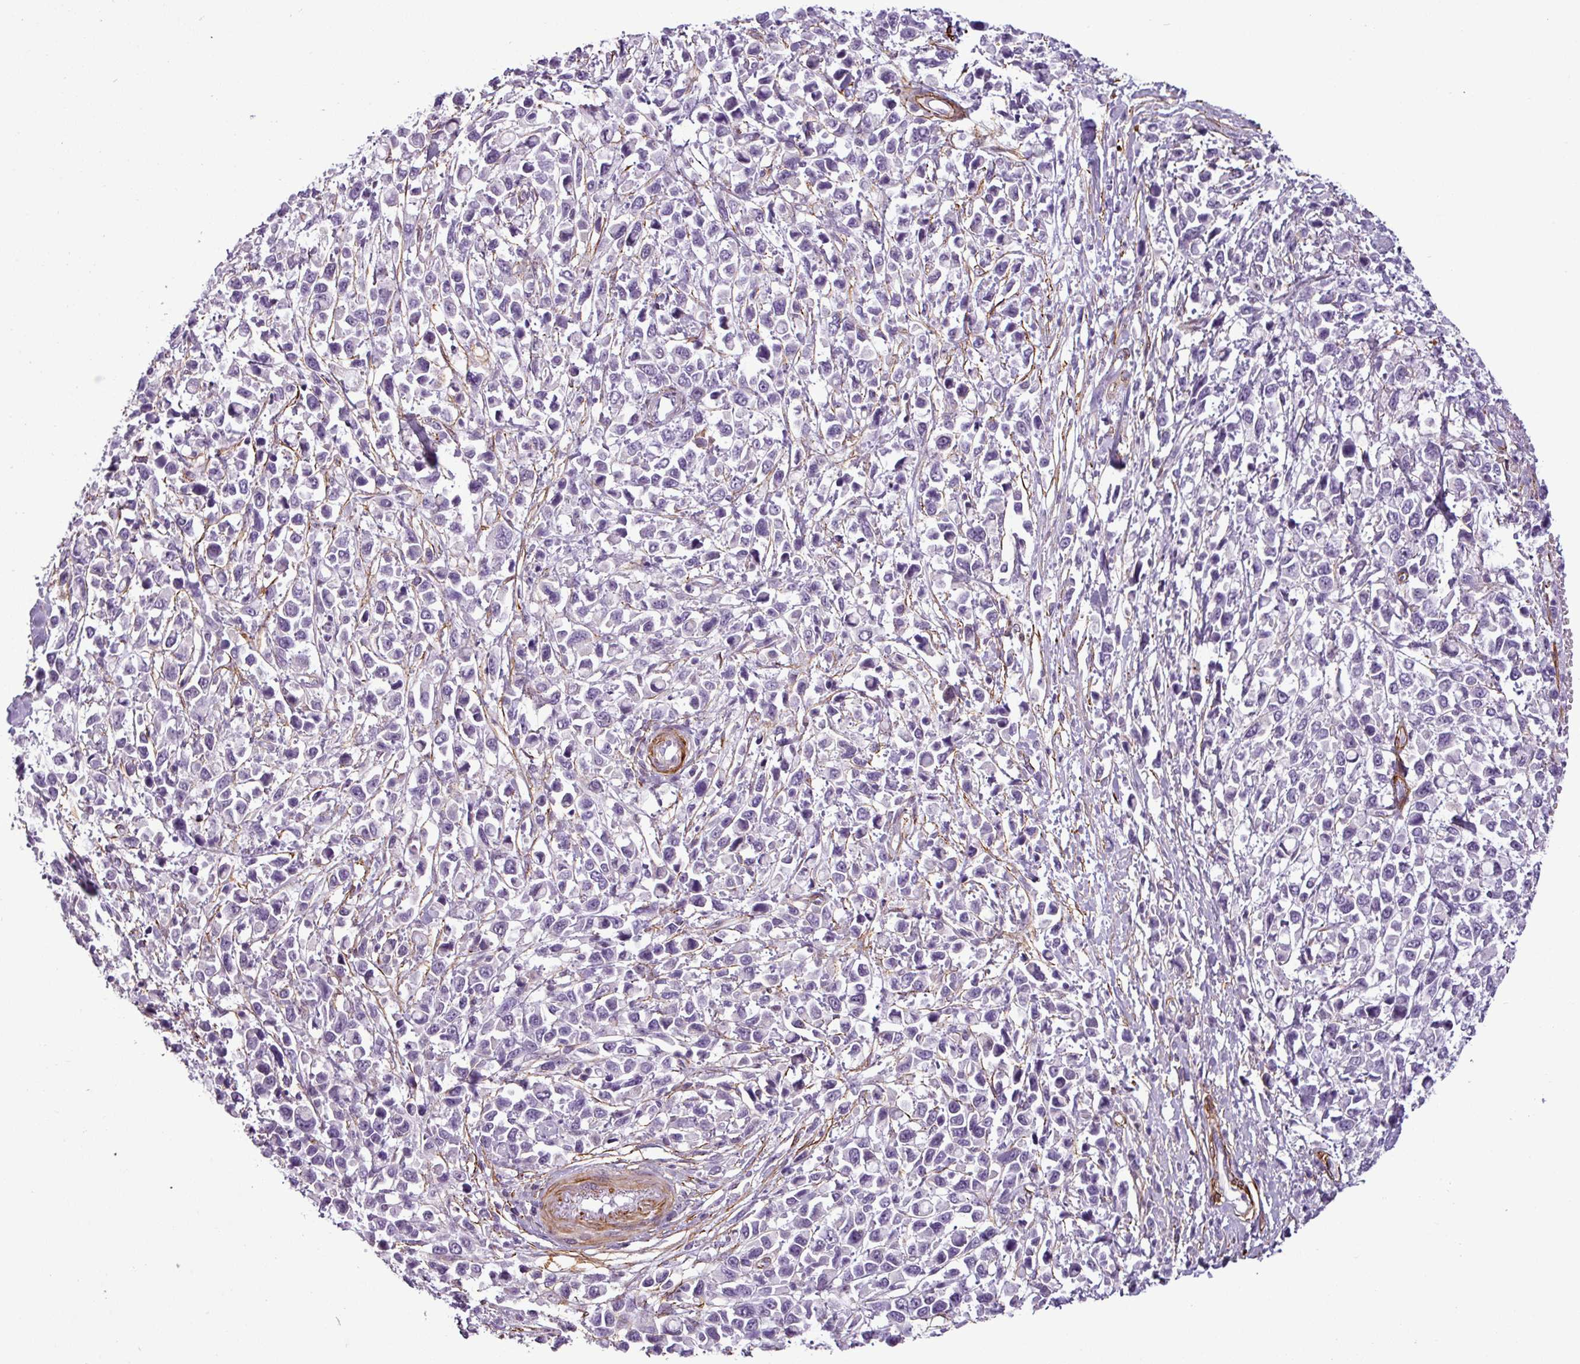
{"staining": {"intensity": "negative", "quantity": "none", "location": "none"}, "tissue": "stomach cancer", "cell_type": "Tumor cells", "image_type": "cancer", "snomed": [{"axis": "morphology", "description": "Adenocarcinoma, NOS"}, {"axis": "topography", "description": "Stomach"}], "caption": "Immunohistochemistry histopathology image of human adenocarcinoma (stomach) stained for a protein (brown), which exhibits no expression in tumor cells.", "gene": "ATP10A", "patient": {"sex": "female", "age": 81}}